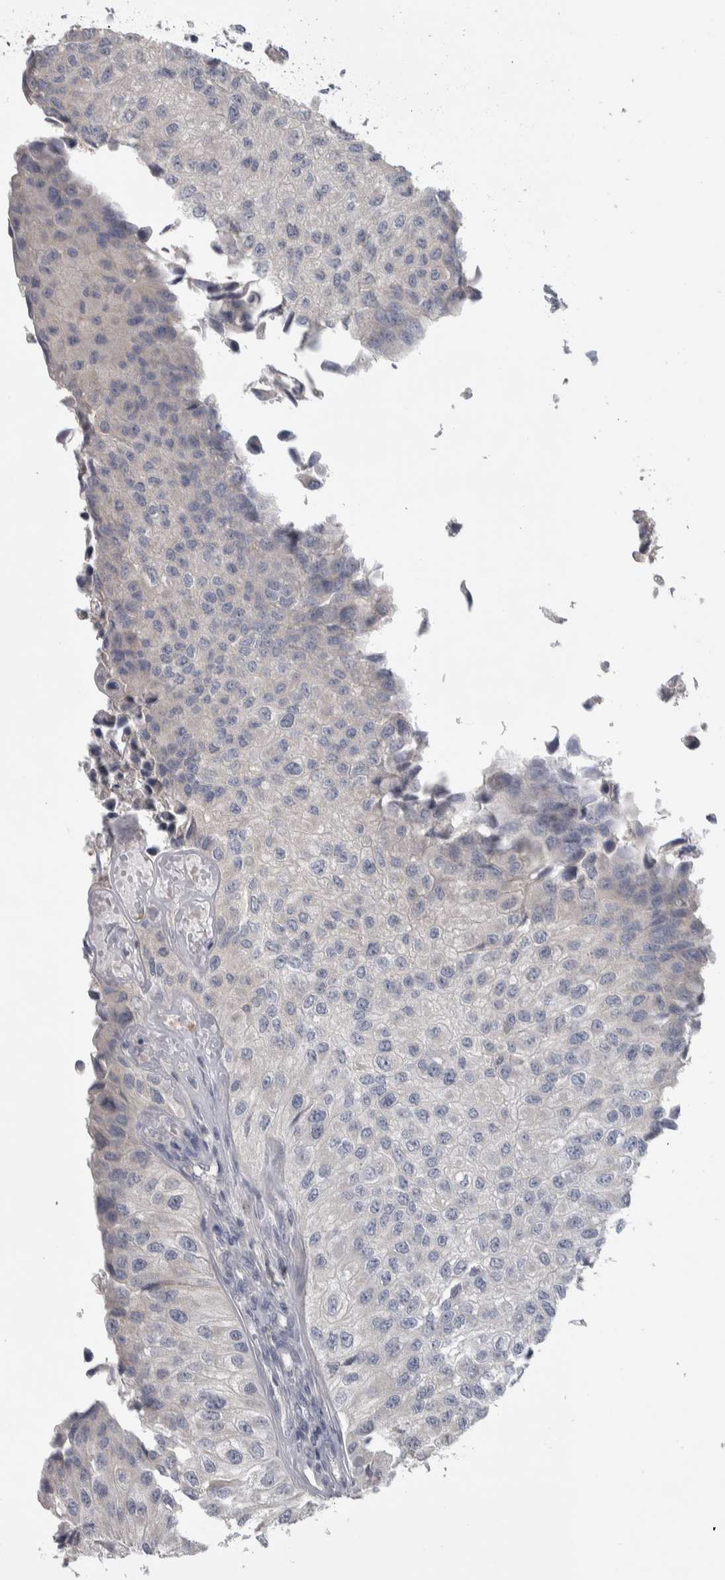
{"staining": {"intensity": "negative", "quantity": "none", "location": "none"}, "tissue": "urothelial cancer", "cell_type": "Tumor cells", "image_type": "cancer", "snomed": [{"axis": "morphology", "description": "Urothelial carcinoma, High grade"}, {"axis": "topography", "description": "Kidney"}, {"axis": "topography", "description": "Urinary bladder"}], "caption": "Image shows no significant protein staining in tumor cells of high-grade urothelial carcinoma.", "gene": "NFKB2", "patient": {"sex": "male", "age": 77}}